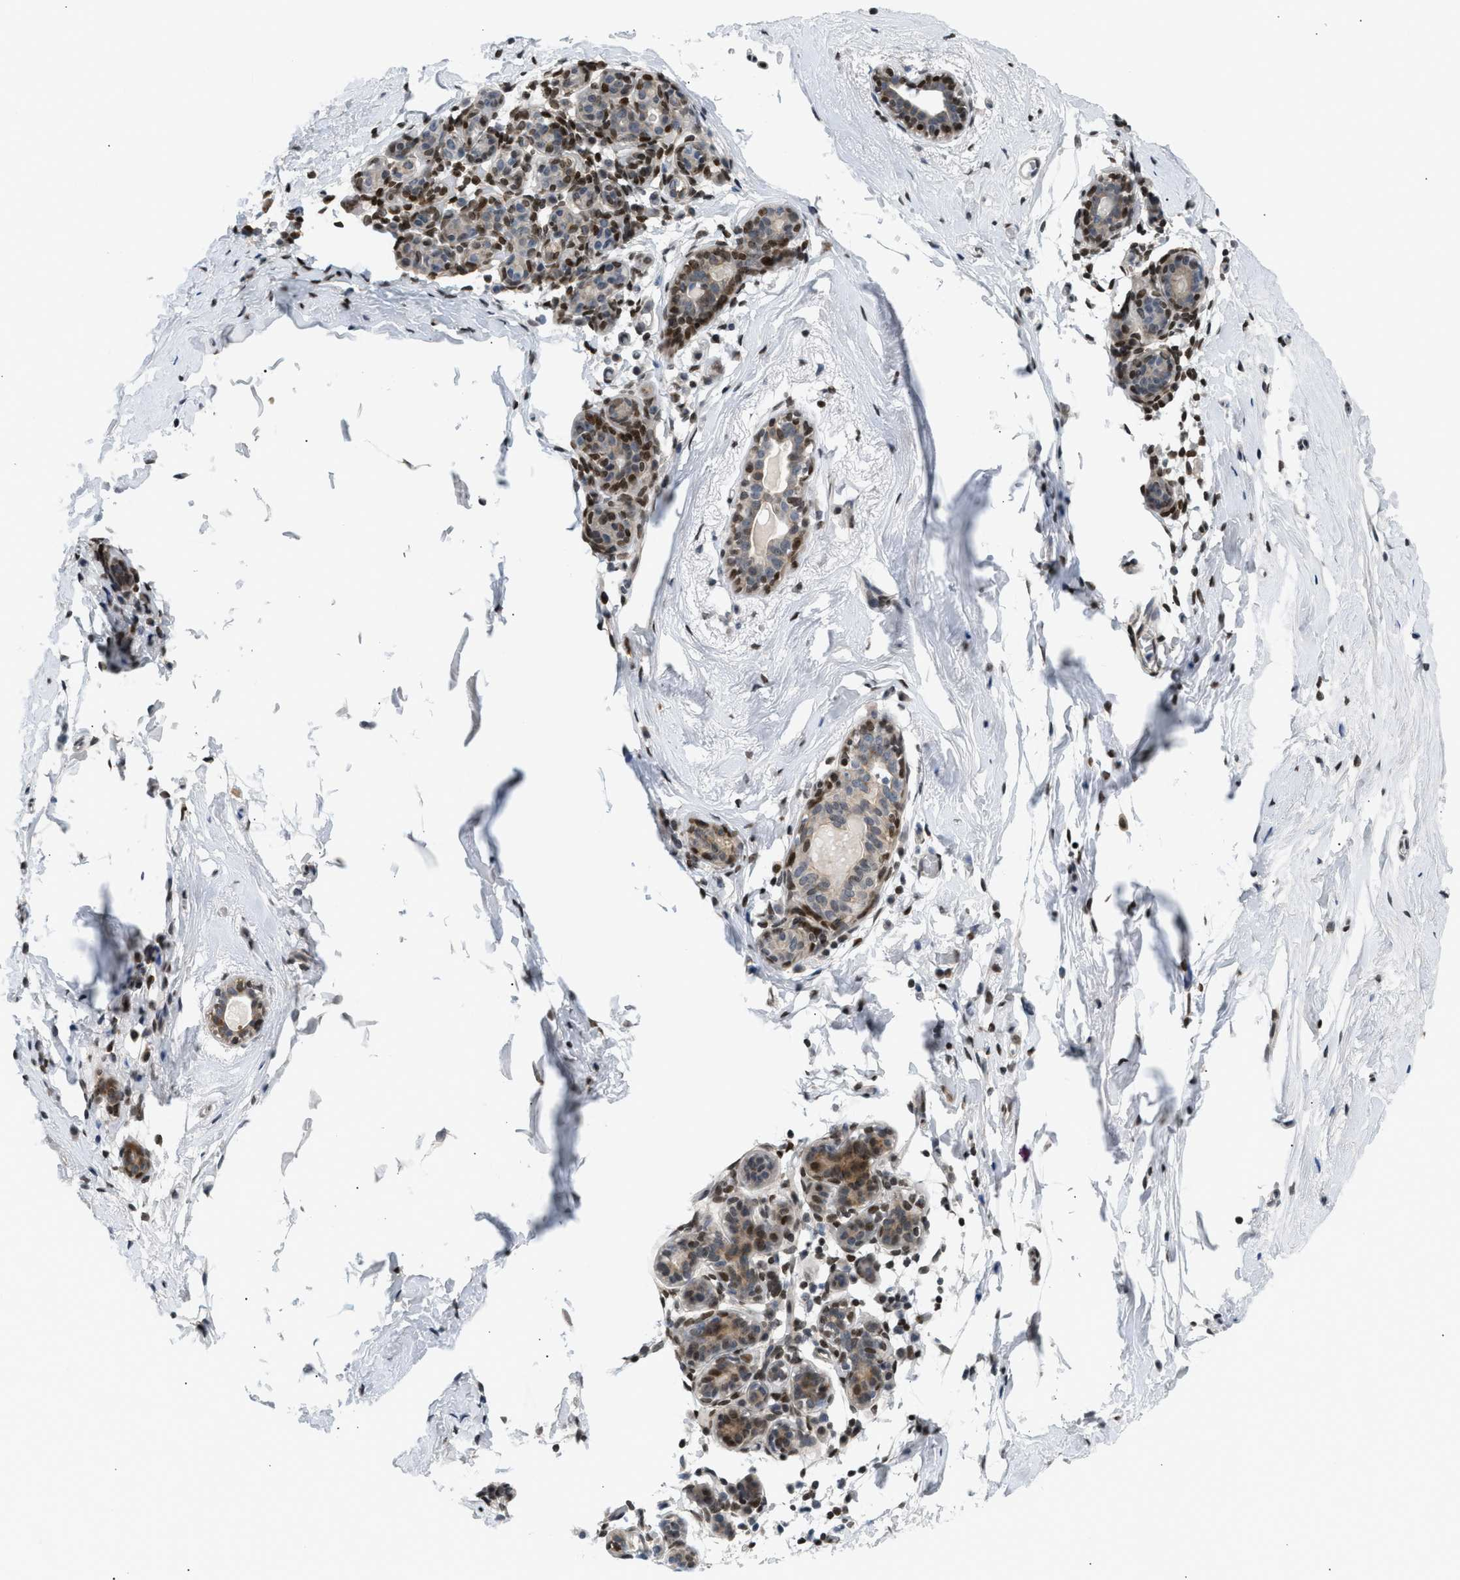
{"staining": {"intensity": "negative", "quantity": "none", "location": "none"}, "tissue": "breast", "cell_type": "Adipocytes", "image_type": "normal", "snomed": [{"axis": "morphology", "description": "Normal tissue, NOS"}, {"axis": "topography", "description": "Breast"}], "caption": "Breast stained for a protein using immunohistochemistry (IHC) demonstrates no staining adipocytes.", "gene": "NPS", "patient": {"sex": "female", "age": 62}}